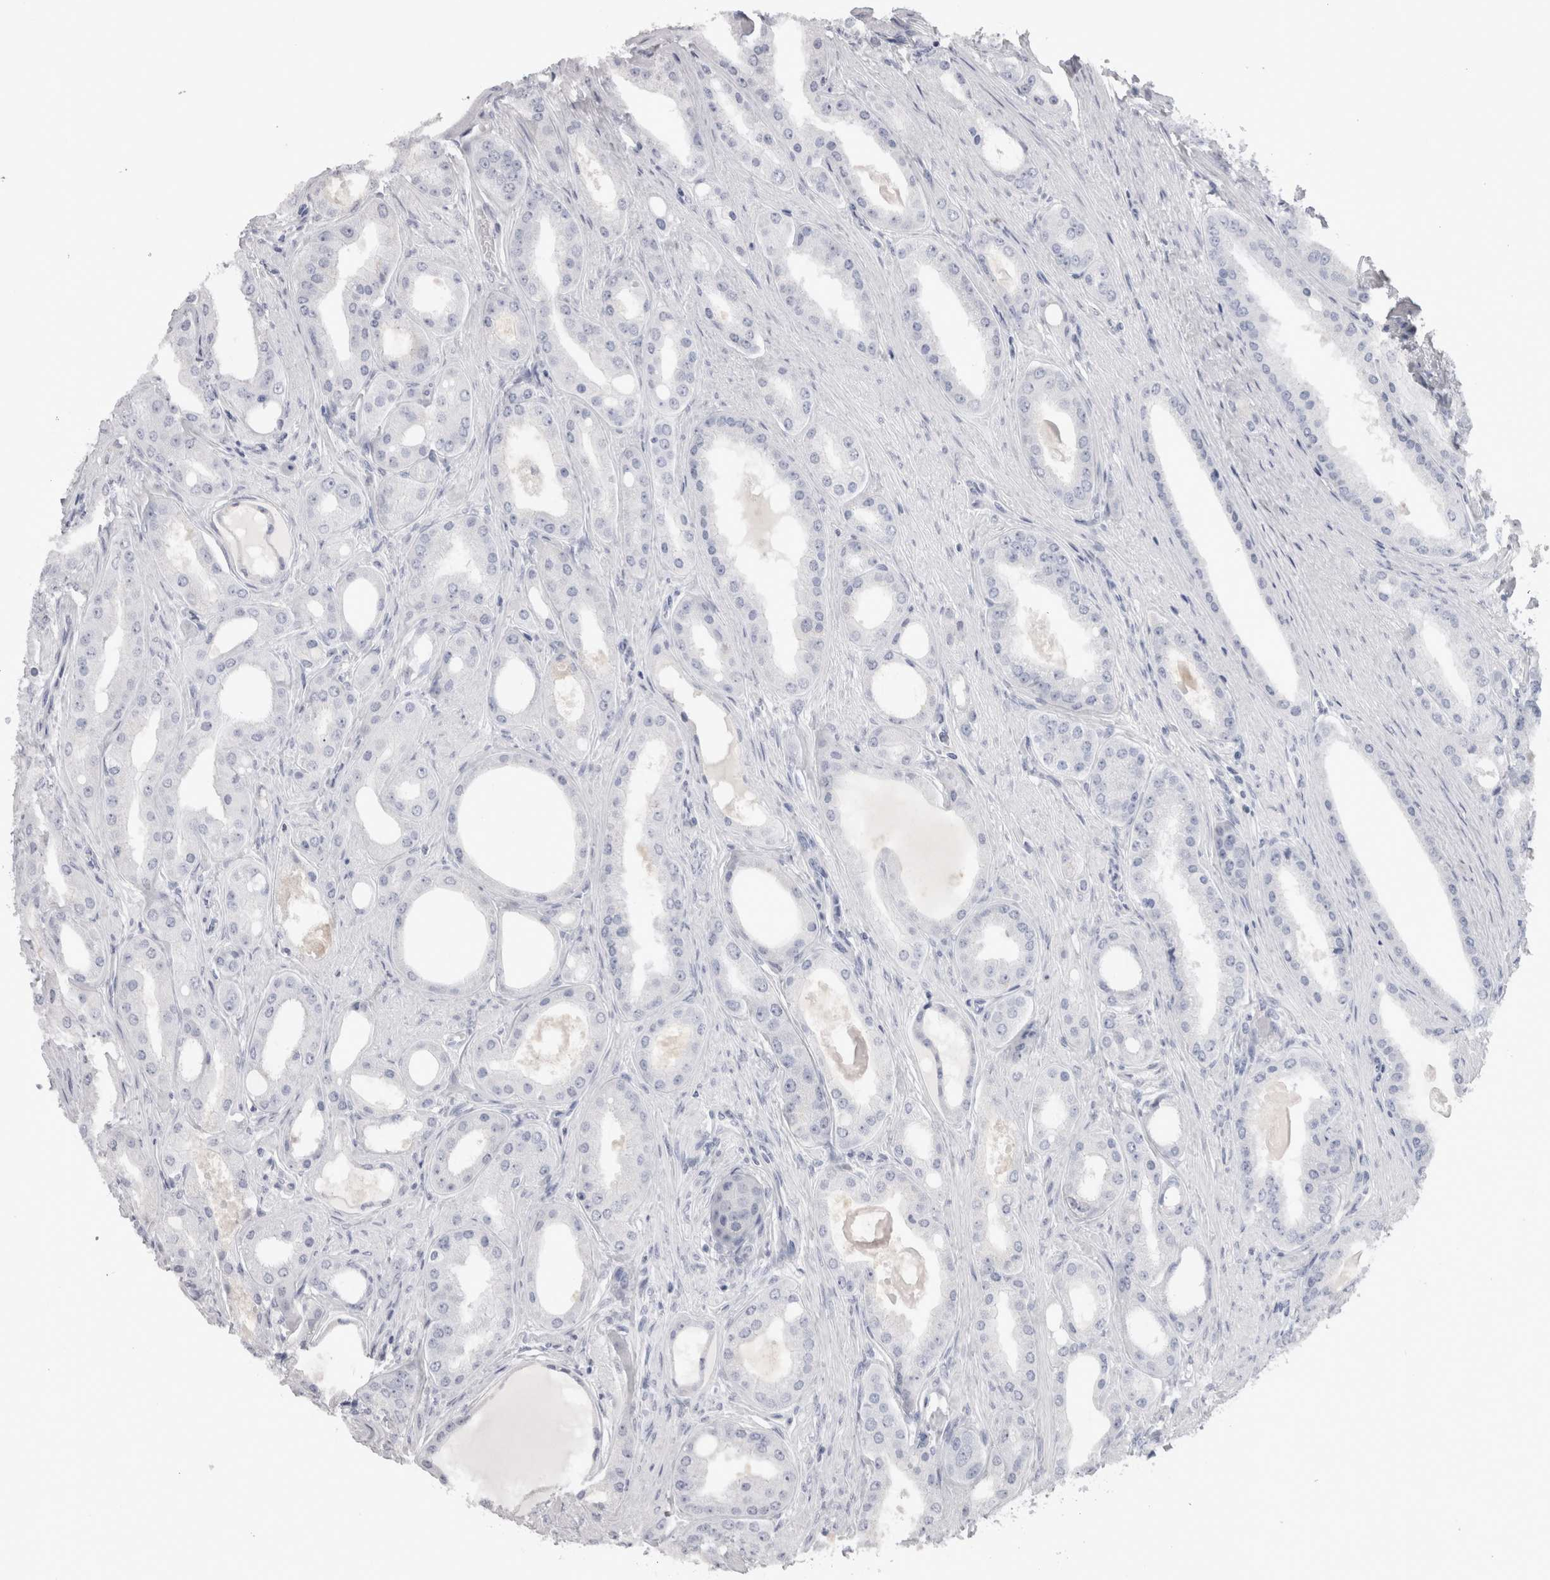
{"staining": {"intensity": "negative", "quantity": "none", "location": "none"}, "tissue": "prostate cancer", "cell_type": "Tumor cells", "image_type": "cancer", "snomed": [{"axis": "morphology", "description": "Adenocarcinoma, High grade"}, {"axis": "topography", "description": "Prostate"}], "caption": "The immunohistochemistry (IHC) photomicrograph has no significant expression in tumor cells of high-grade adenocarcinoma (prostate) tissue.", "gene": "ADAM2", "patient": {"sex": "male", "age": 60}}